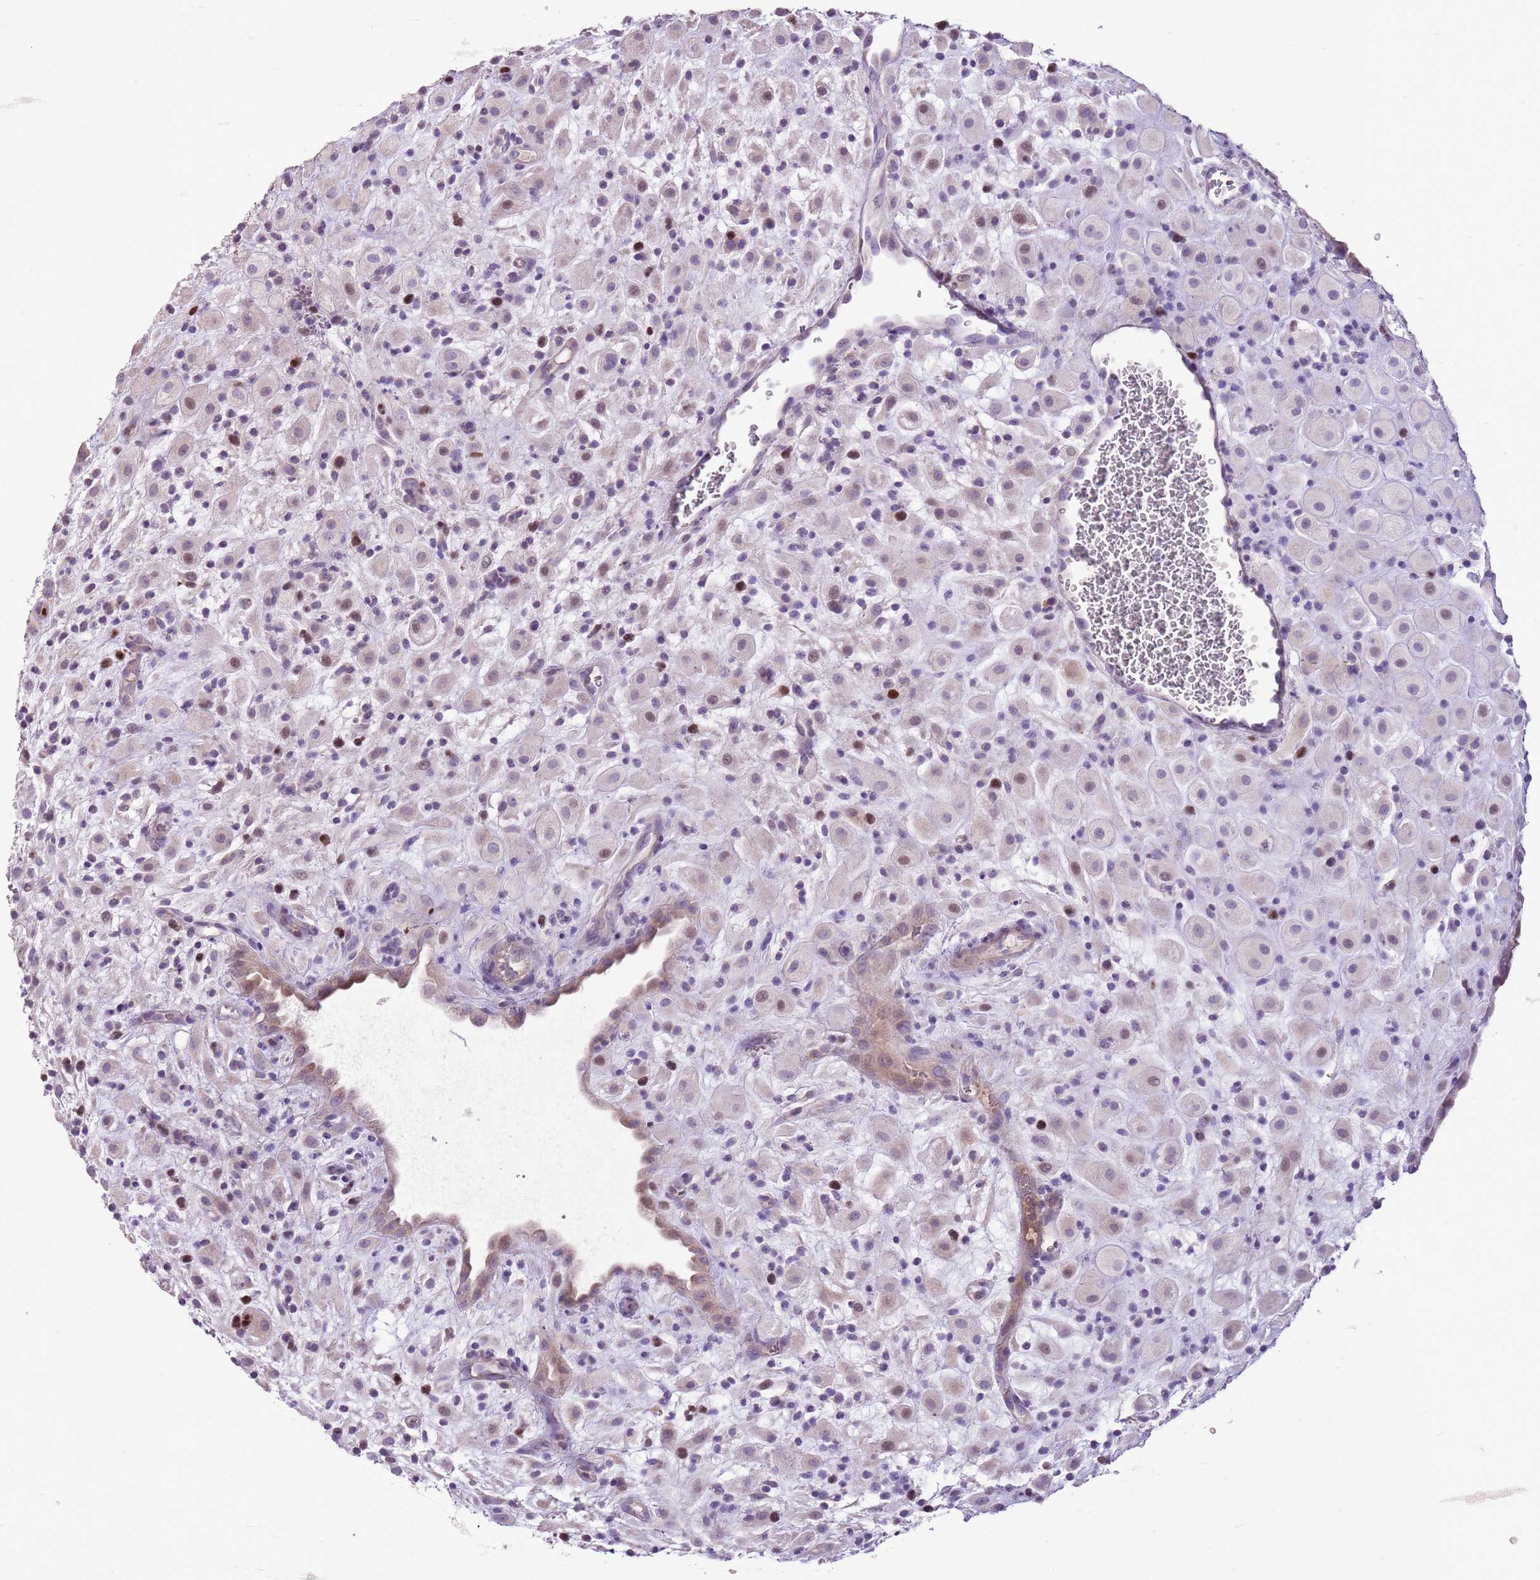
{"staining": {"intensity": "strong", "quantity": "<25%", "location": "nuclear"}, "tissue": "placenta", "cell_type": "Decidual cells", "image_type": "normal", "snomed": [{"axis": "morphology", "description": "Normal tissue, NOS"}, {"axis": "topography", "description": "Placenta"}], "caption": "Strong nuclear protein expression is identified in approximately <25% of decidual cells in placenta.", "gene": "GMNN", "patient": {"sex": "female", "age": 35}}